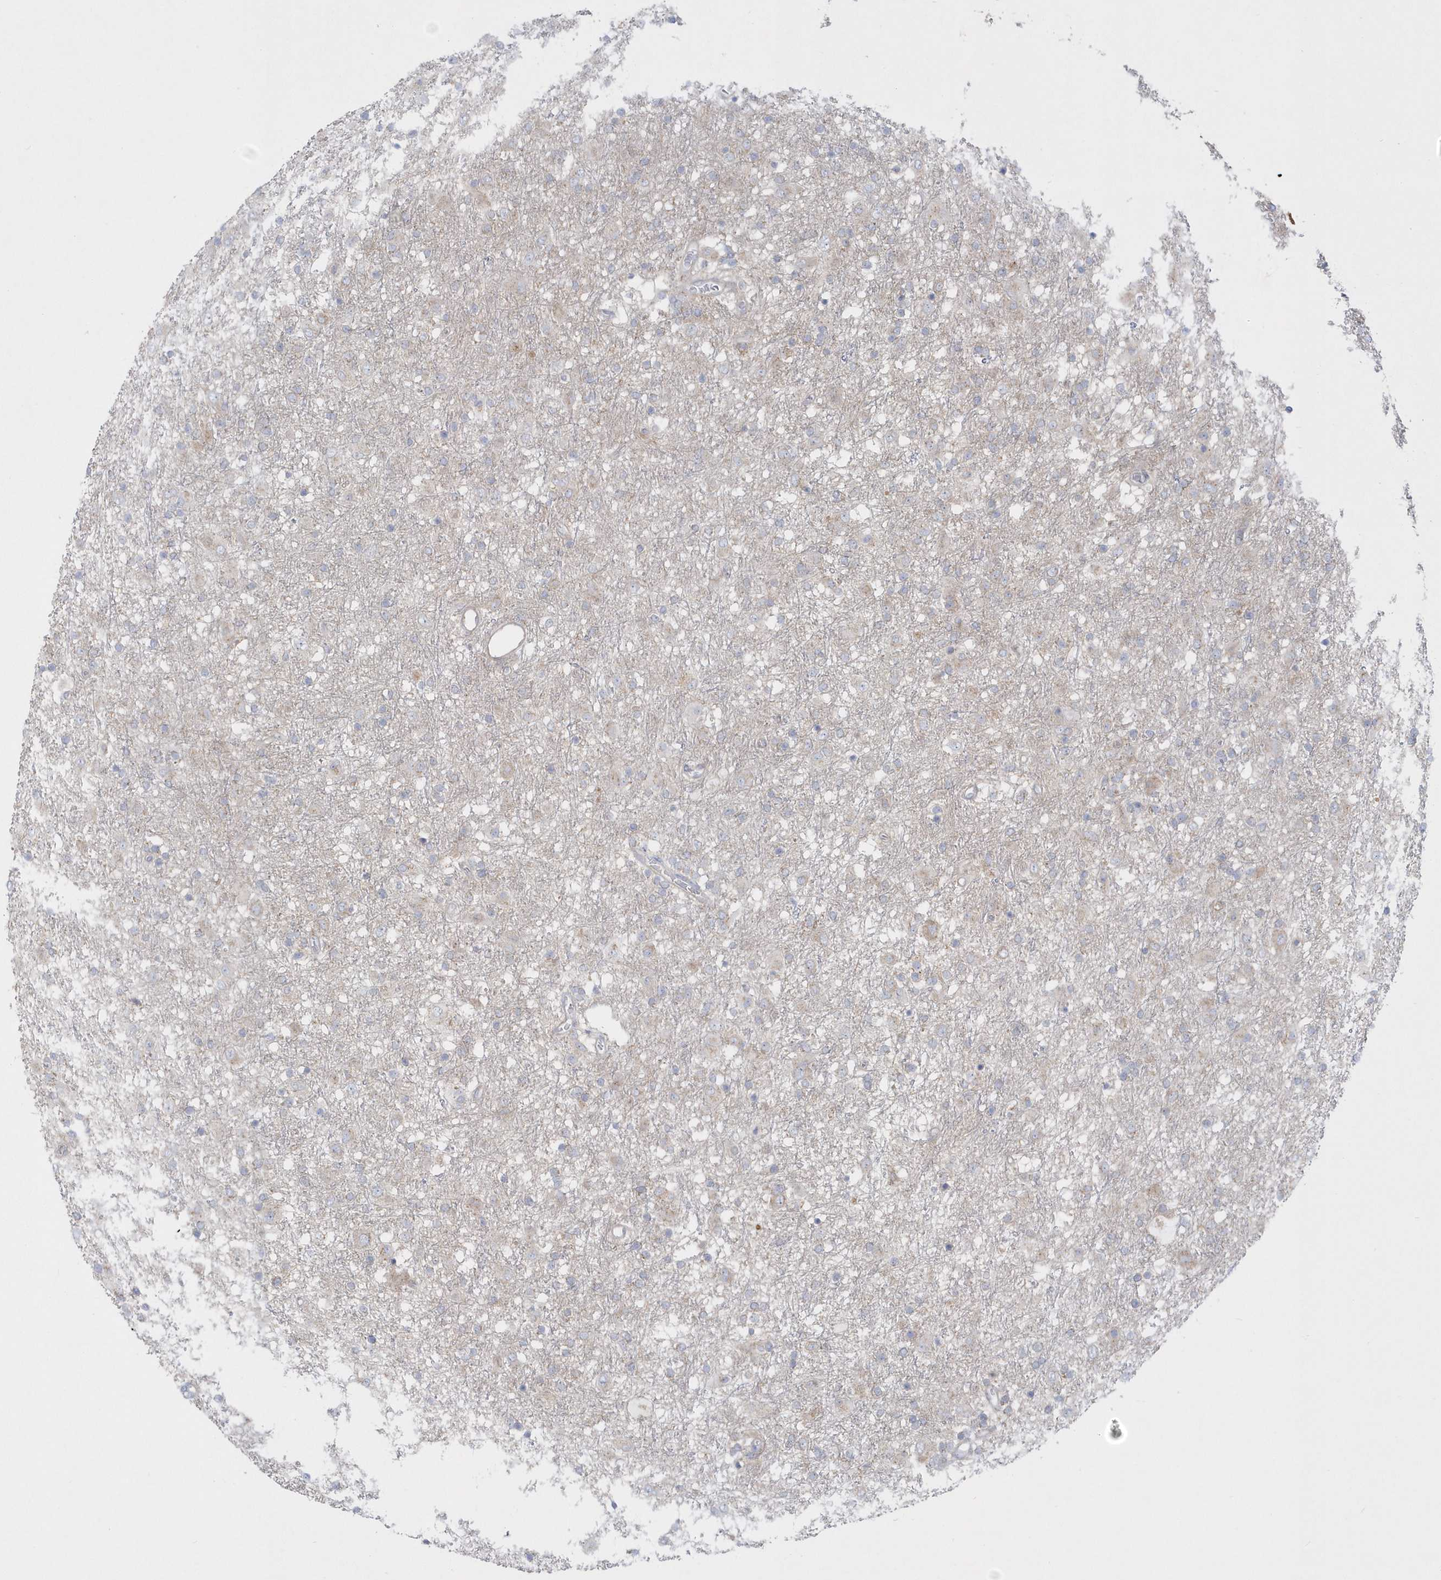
{"staining": {"intensity": "negative", "quantity": "none", "location": "none"}, "tissue": "glioma", "cell_type": "Tumor cells", "image_type": "cancer", "snomed": [{"axis": "morphology", "description": "Glioma, malignant, Low grade"}, {"axis": "topography", "description": "Brain"}], "caption": "A histopathology image of human glioma is negative for staining in tumor cells. The staining is performed using DAB (3,3'-diaminobenzidine) brown chromogen with nuclei counter-stained in using hematoxylin.", "gene": "DNAJC18", "patient": {"sex": "male", "age": 65}}